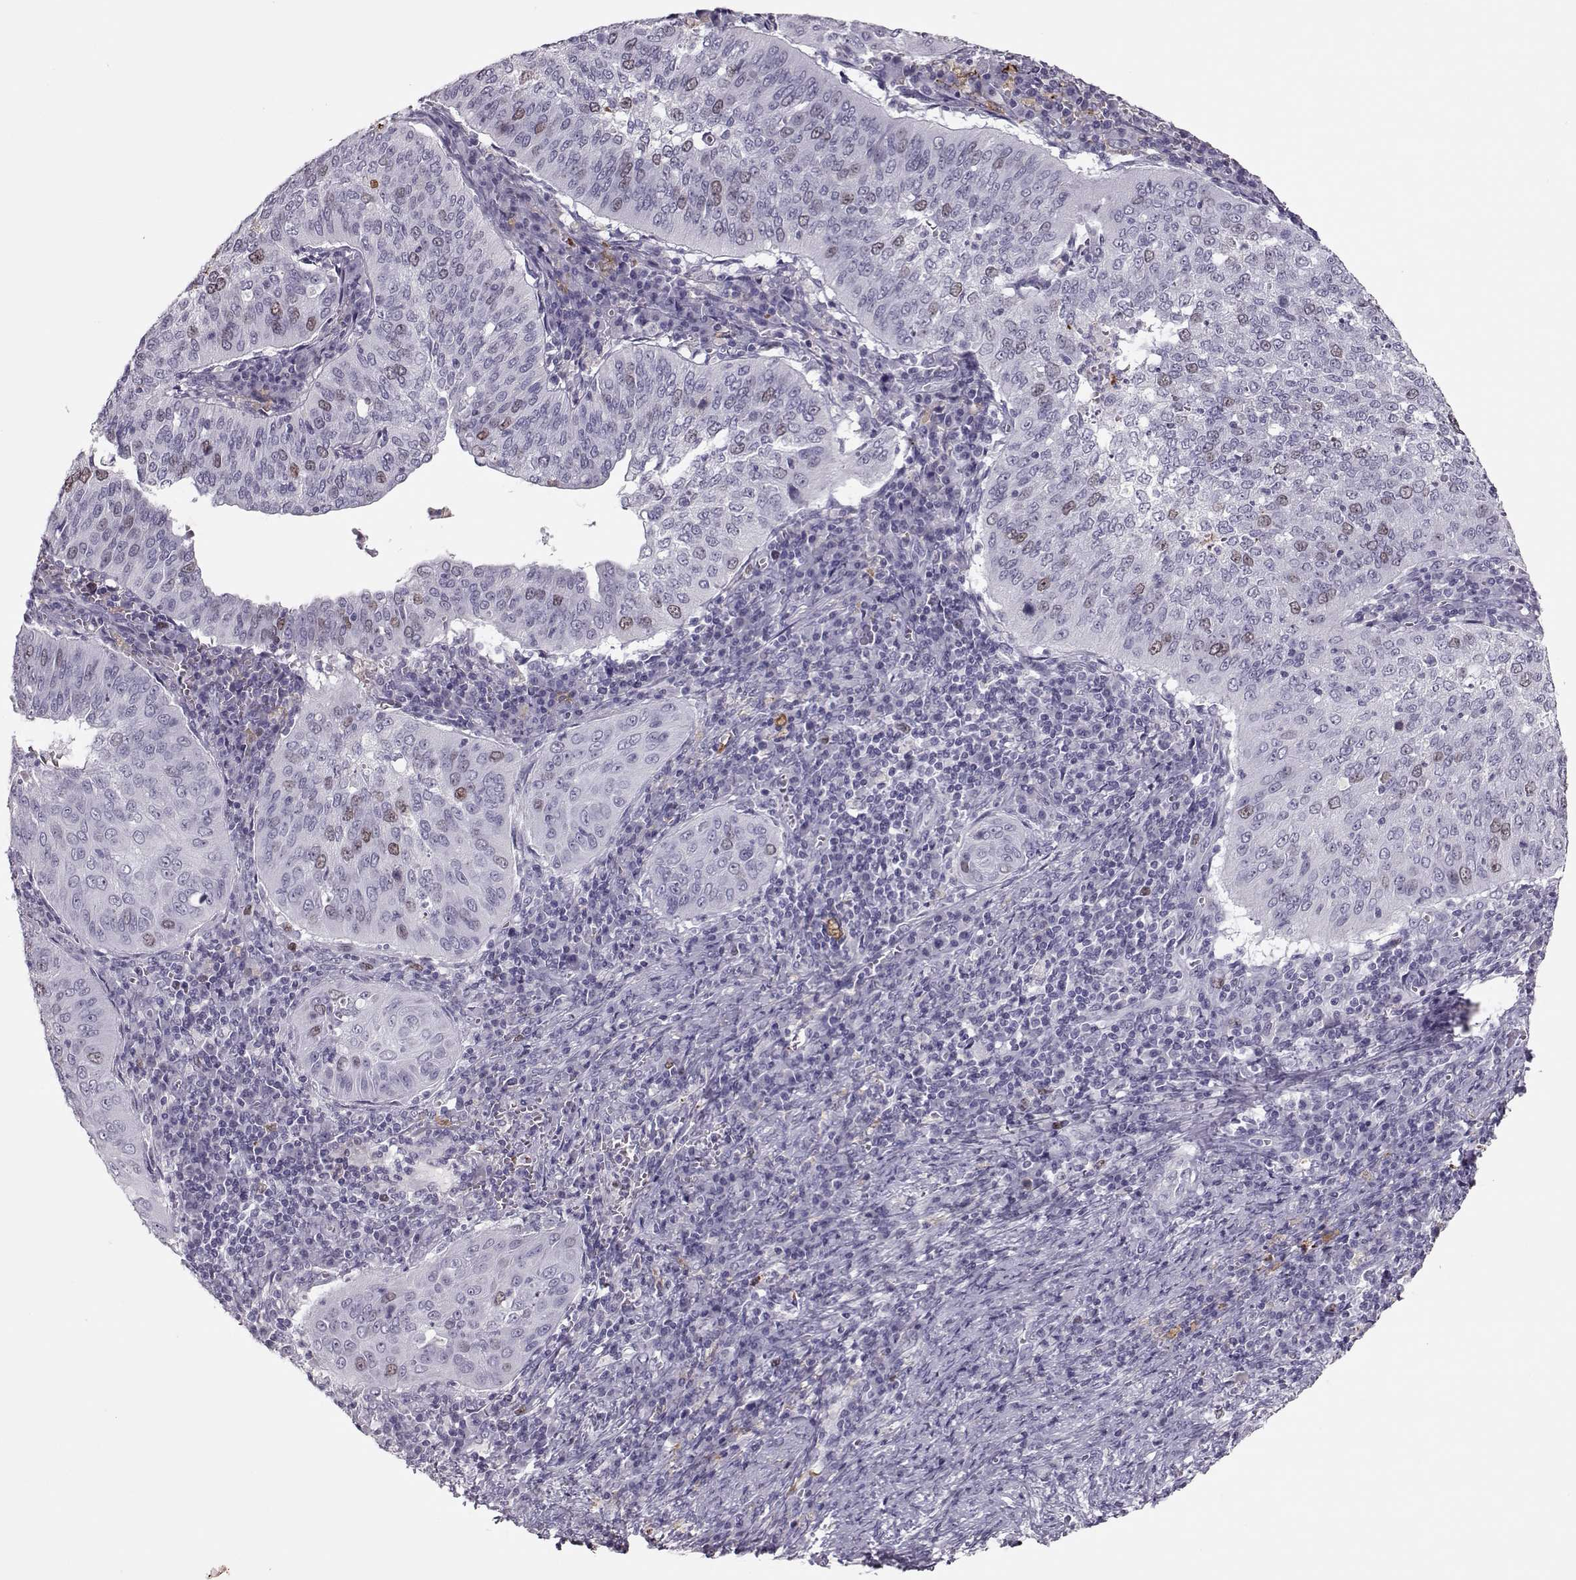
{"staining": {"intensity": "weak", "quantity": "<25%", "location": "nuclear"}, "tissue": "cervical cancer", "cell_type": "Tumor cells", "image_type": "cancer", "snomed": [{"axis": "morphology", "description": "Squamous cell carcinoma, NOS"}, {"axis": "topography", "description": "Cervix"}], "caption": "Immunohistochemistry micrograph of human squamous cell carcinoma (cervical) stained for a protein (brown), which displays no staining in tumor cells. (DAB immunohistochemistry (IHC) with hematoxylin counter stain).", "gene": "SGO1", "patient": {"sex": "female", "age": 39}}